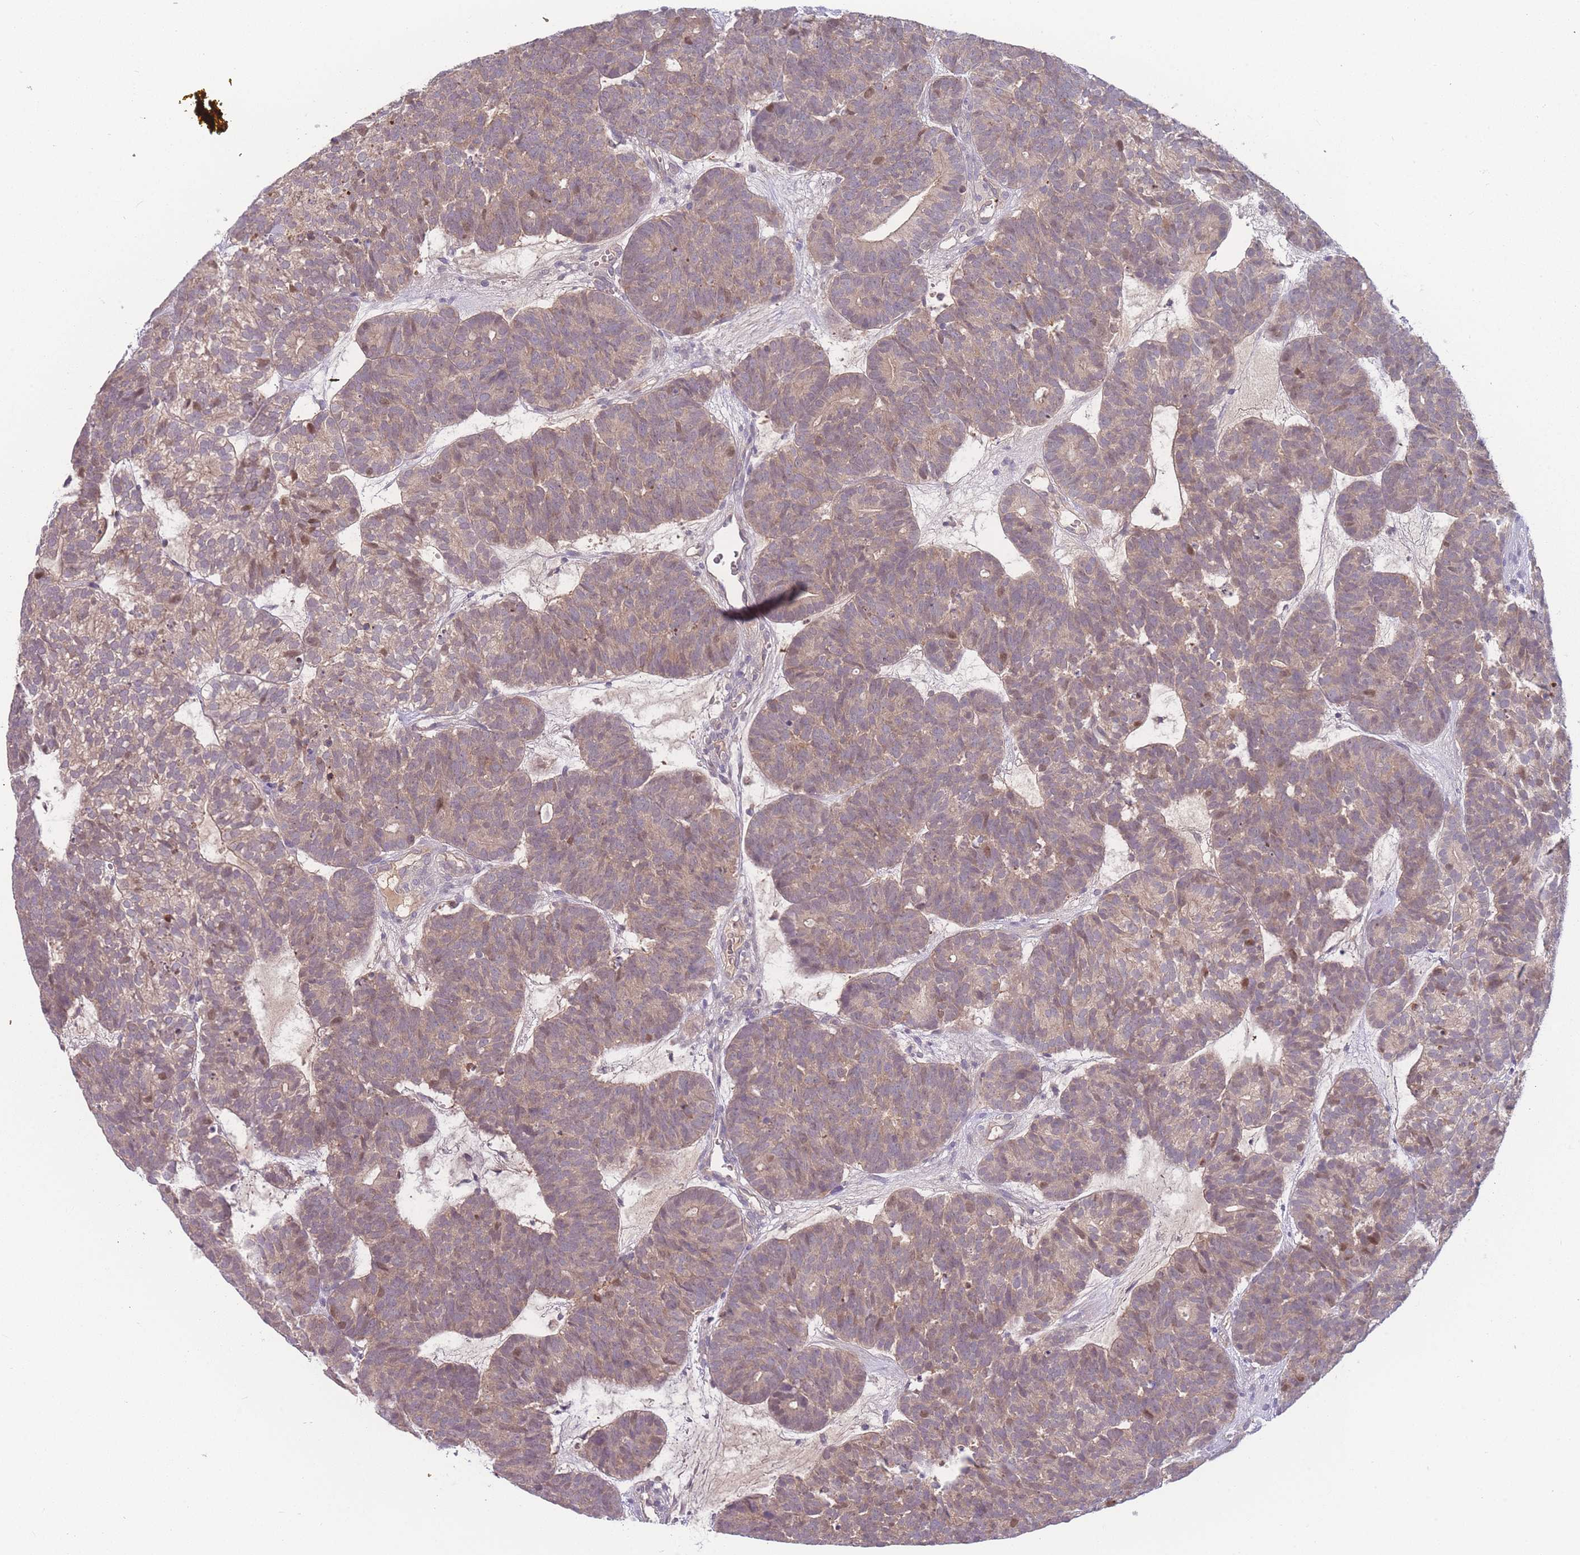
{"staining": {"intensity": "weak", "quantity": ">75%", "location": "cytoplasmic/membranous,nuclear"}, "tissue": "head and neck cancer", "cell_type": "Tumor cells", "image_type": "cancer", "snomed": [{"axis": "morphology", "description": "Adenocarcinoma, NOS"}, {"axis": "topography", "description": "Head-Neck"}], "caption": "Head and neck cancer (adenocarcinoma) stained with a protein marker reveals weak staining in tumor cells.", "gene": "SPHKAP", "patient": {"sex": "female", "age": 81}}